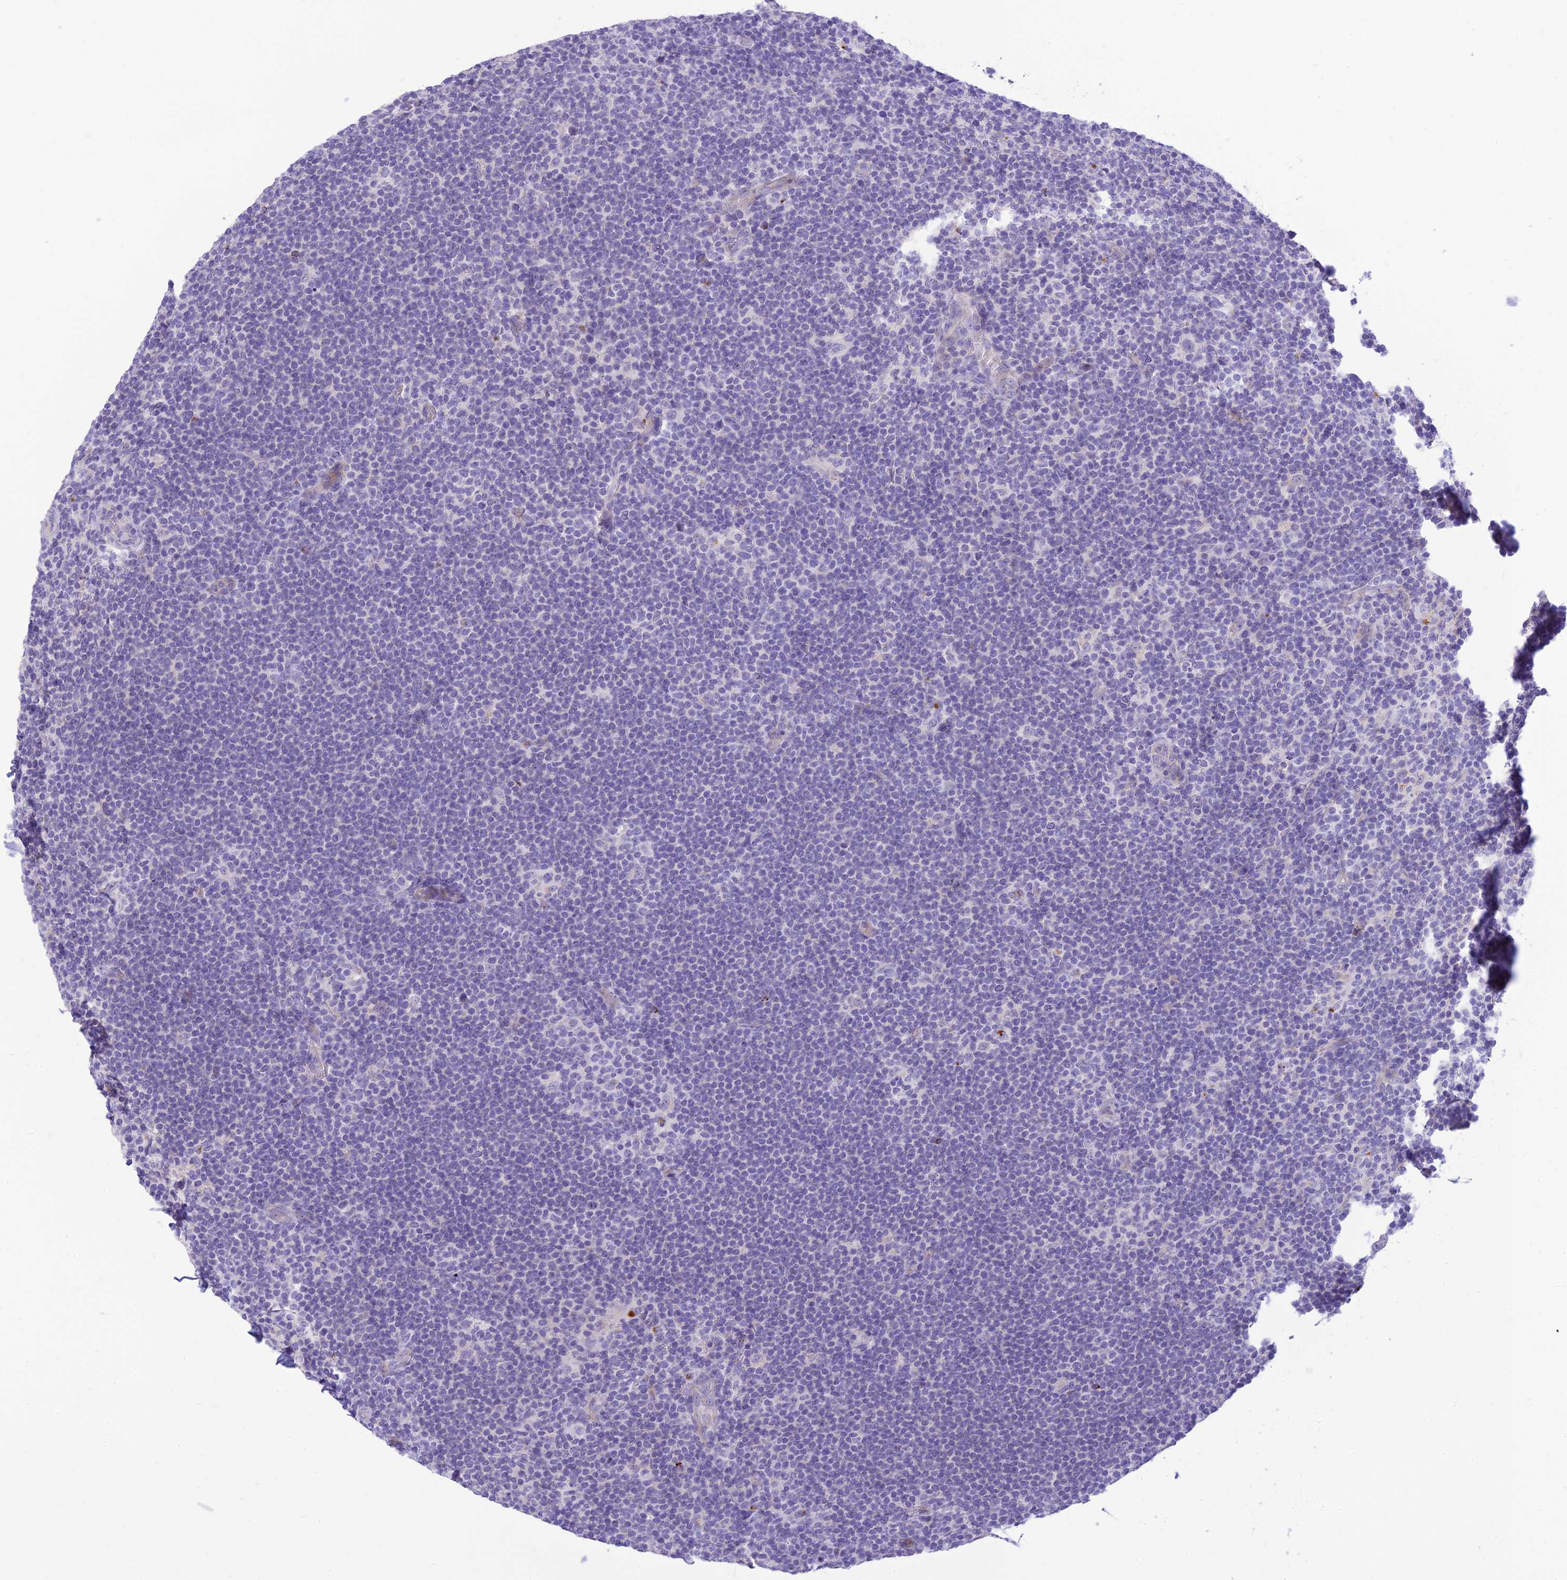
{"staining": {"intensity": "negative", "quantity": "none", "location": "none"}, "tissue": "lymphoma", "cell_type": "Tumor cells", "image_type": "cancer", "snomed": [{"axis": "morphology", "description": "Hodgkin's disease, NOS"}, {"axis": "topography", "description": "Lymph node"}], "caption": "Lymphoma was stained to show a protein in brown. There is no significant positivity in tumor cells.", "gene": "DHDH", "patient": {"sex": "female", "age": 57}}